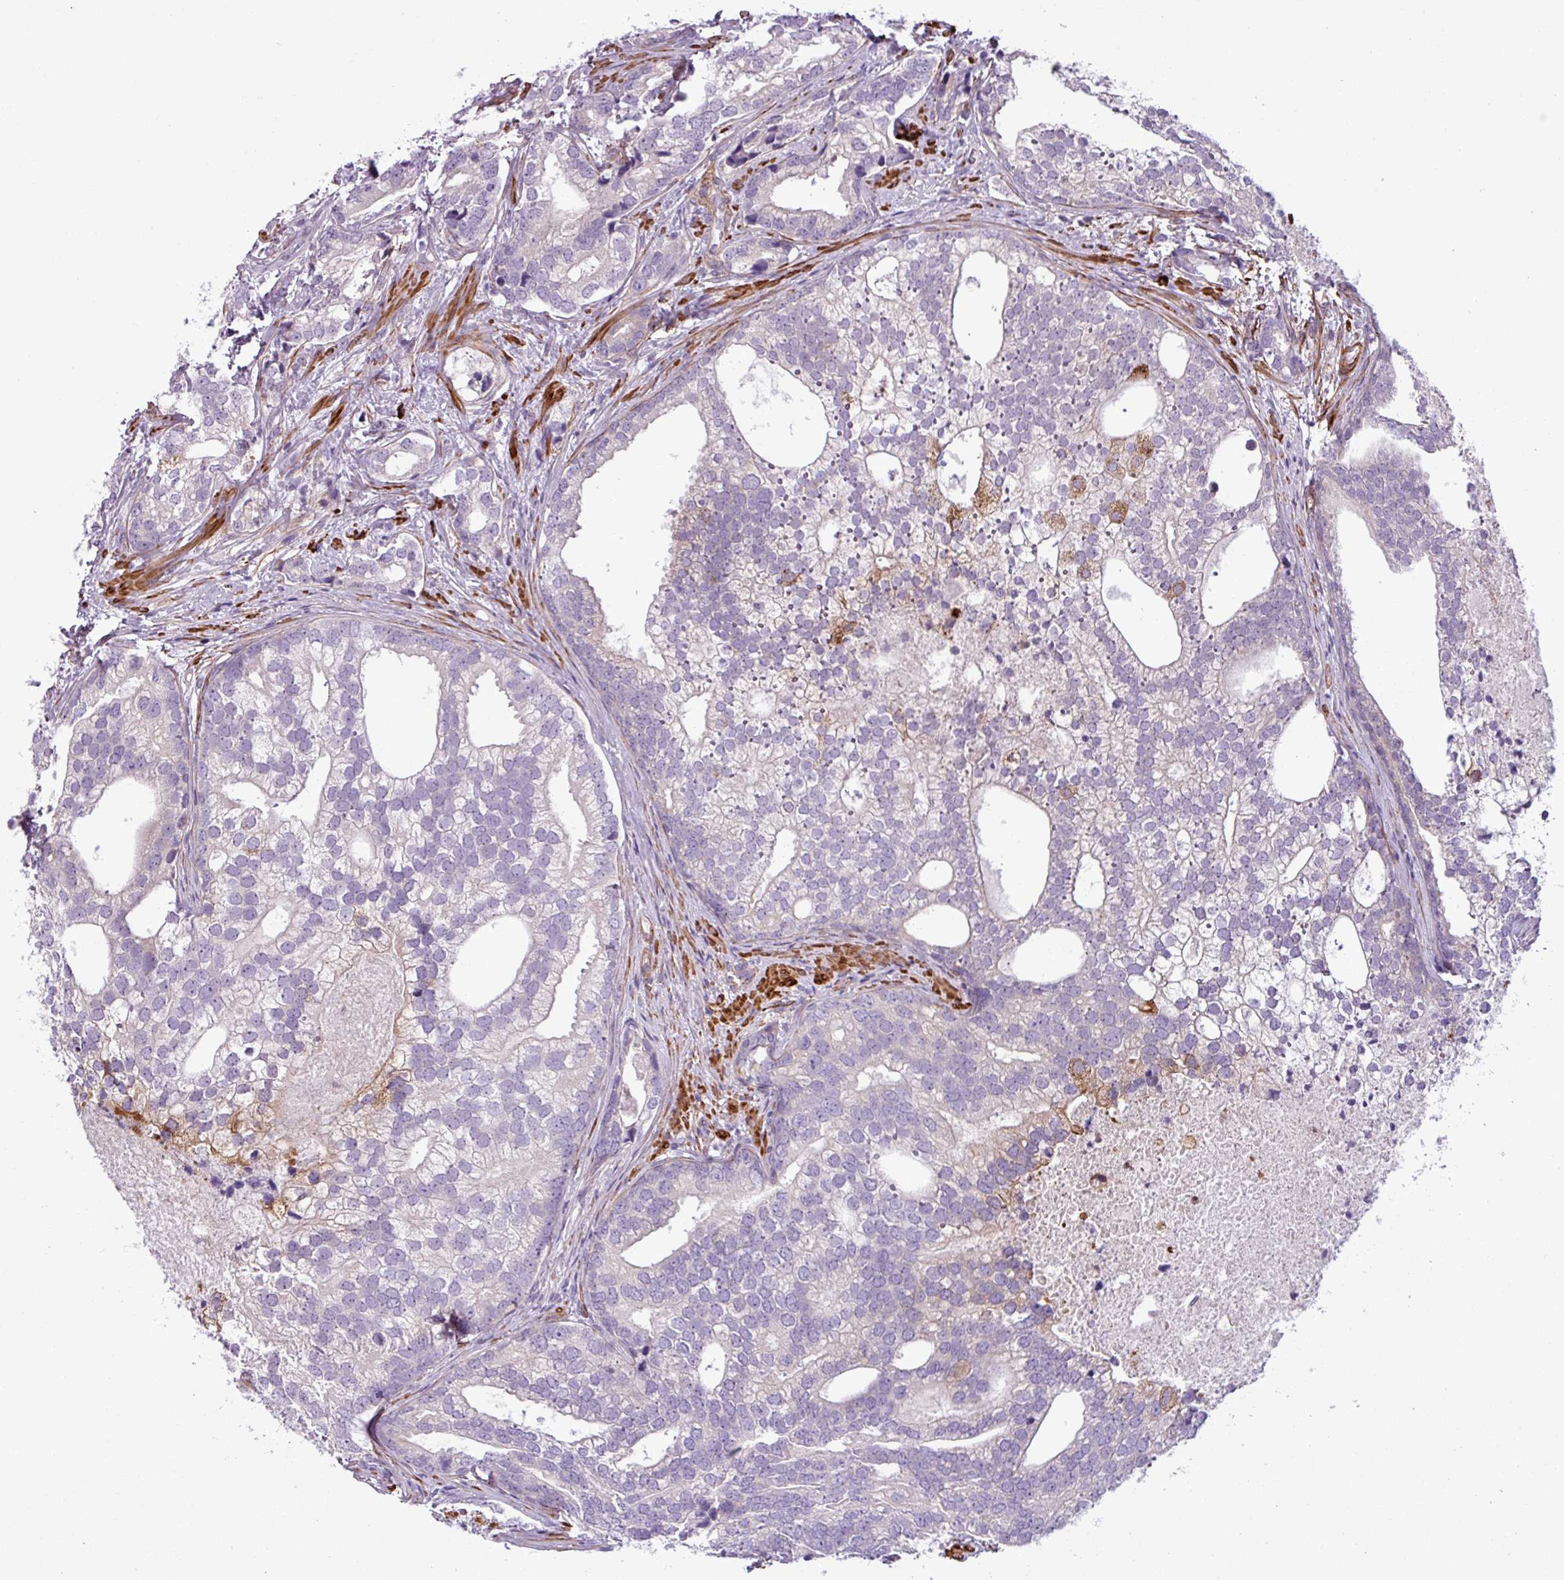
{"staining": {"intensity": "negative", "quantity": "none", "location": "none"}, "tissue": "prostate cancer", "cell_type": "Tumor cells", "image_type": "cancer", "snomed": [{"axis": "morphology", "description": "Adenocarcinoma, High grade"}, {"axis": "topography", "description": "Prostate"}], "caption": "There is no significant expression in tumor cells of prostate cancer (high-grade adenocarcinoma). (Stains: DAB immunohistochemistry with hematoxylin counter stain, Microscopy: brightfield microscopy at high magnification).", "gene": "ATP10A", "patient": {"sex": "male", "age": 75}}